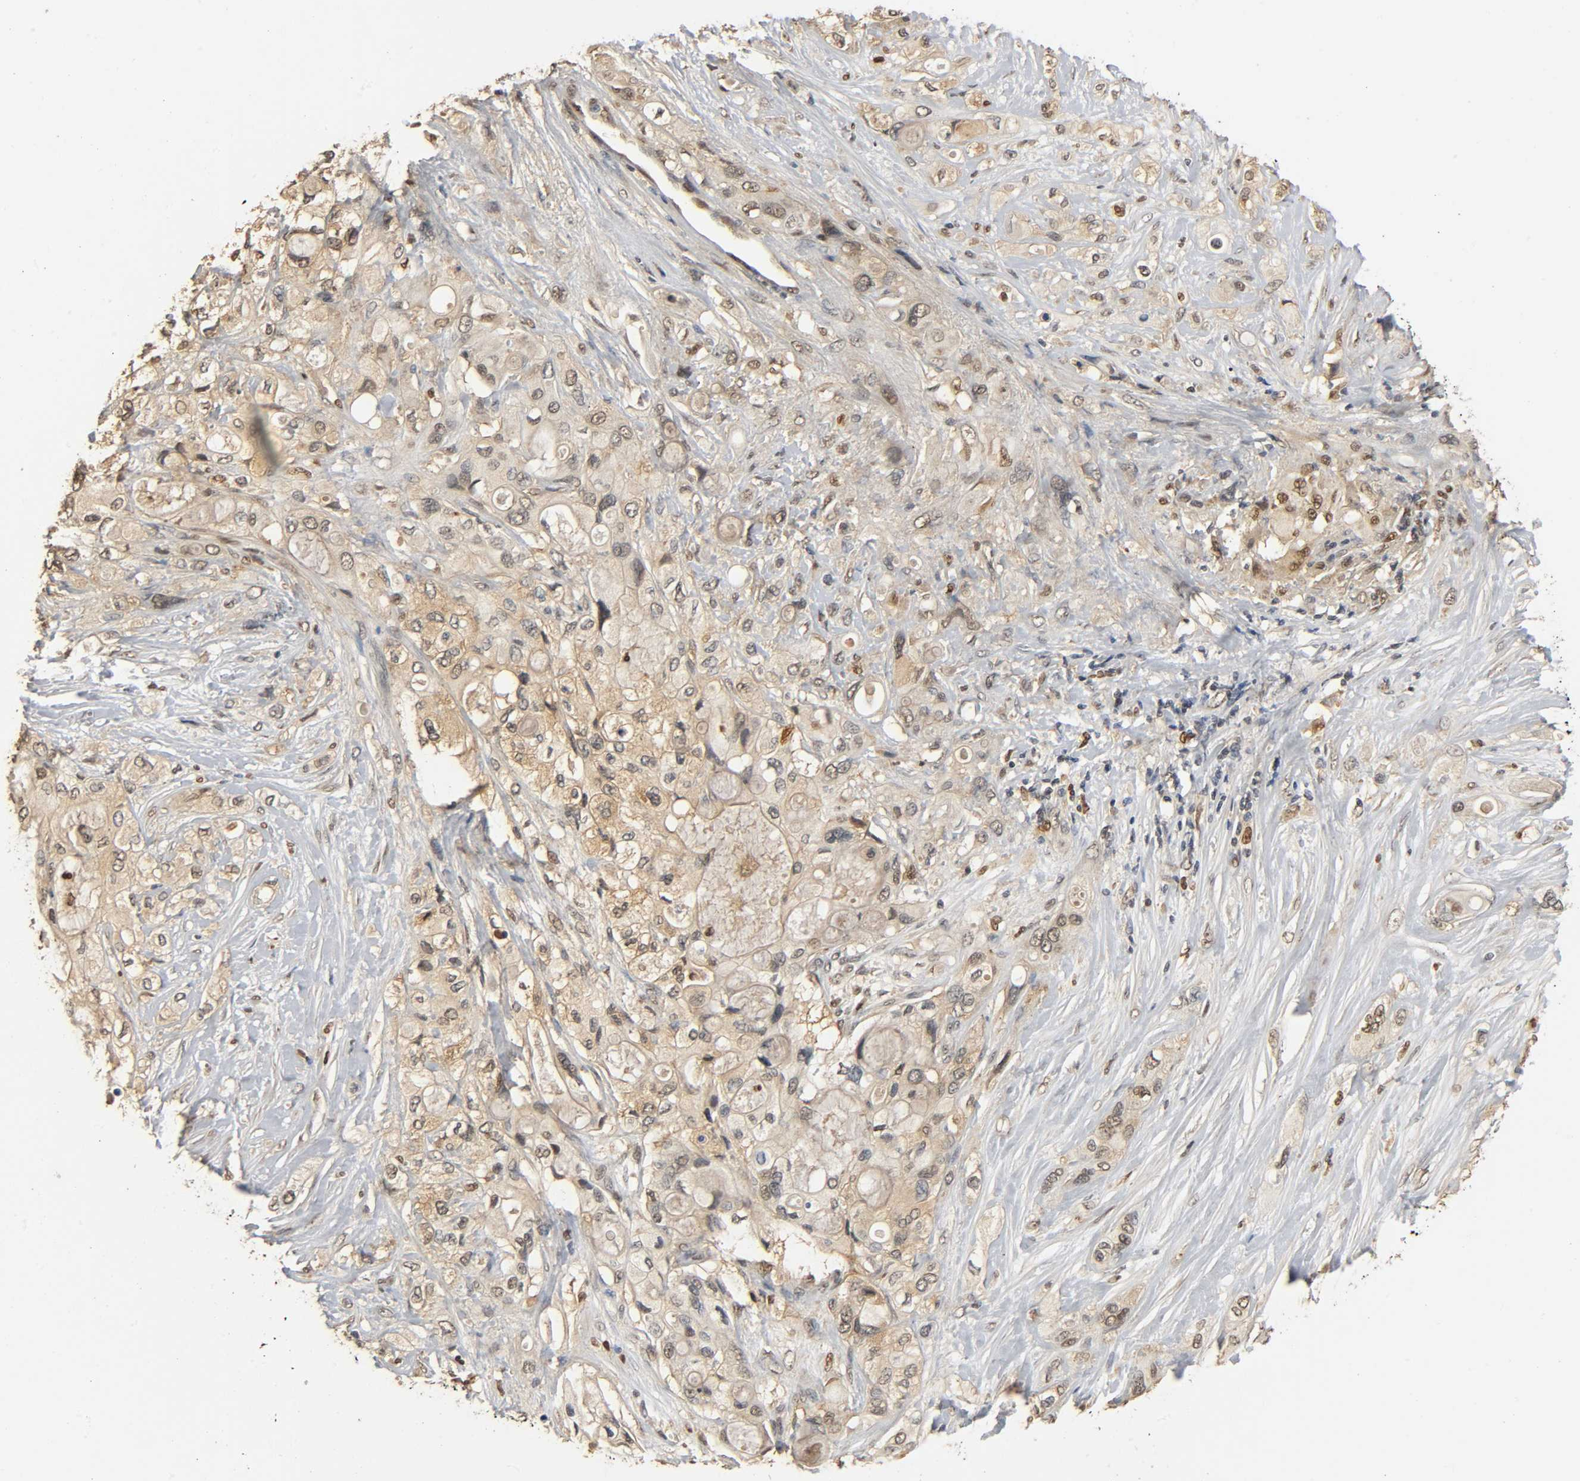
{"staining": {"intensity": "weak", "quantity": ">75%", "location": "cytoplasmic/membranous,nuclear"}, "tissue": "pancreatic cancer", "cell_type": "Tumor cells", "image_type": "cancer", "snomed": [{"axis": "morphology", "description": "Adenocarcinoma, NOS"}, {"axis": "topography", "description": "Pancreas"}], "caption": "A brown stain shows weak cytoplasmic/membranous and nuclear positivity of a protein in pancreatic cancer tumor cells. (Stains: DAB (3,3'-diaminobenzidine) in brown, nuclei in blue, Microscopy: brightfield microscopy at high magnification).", "gene": "ZFPM2", "patient": {"sex": "female", "age": 59}}